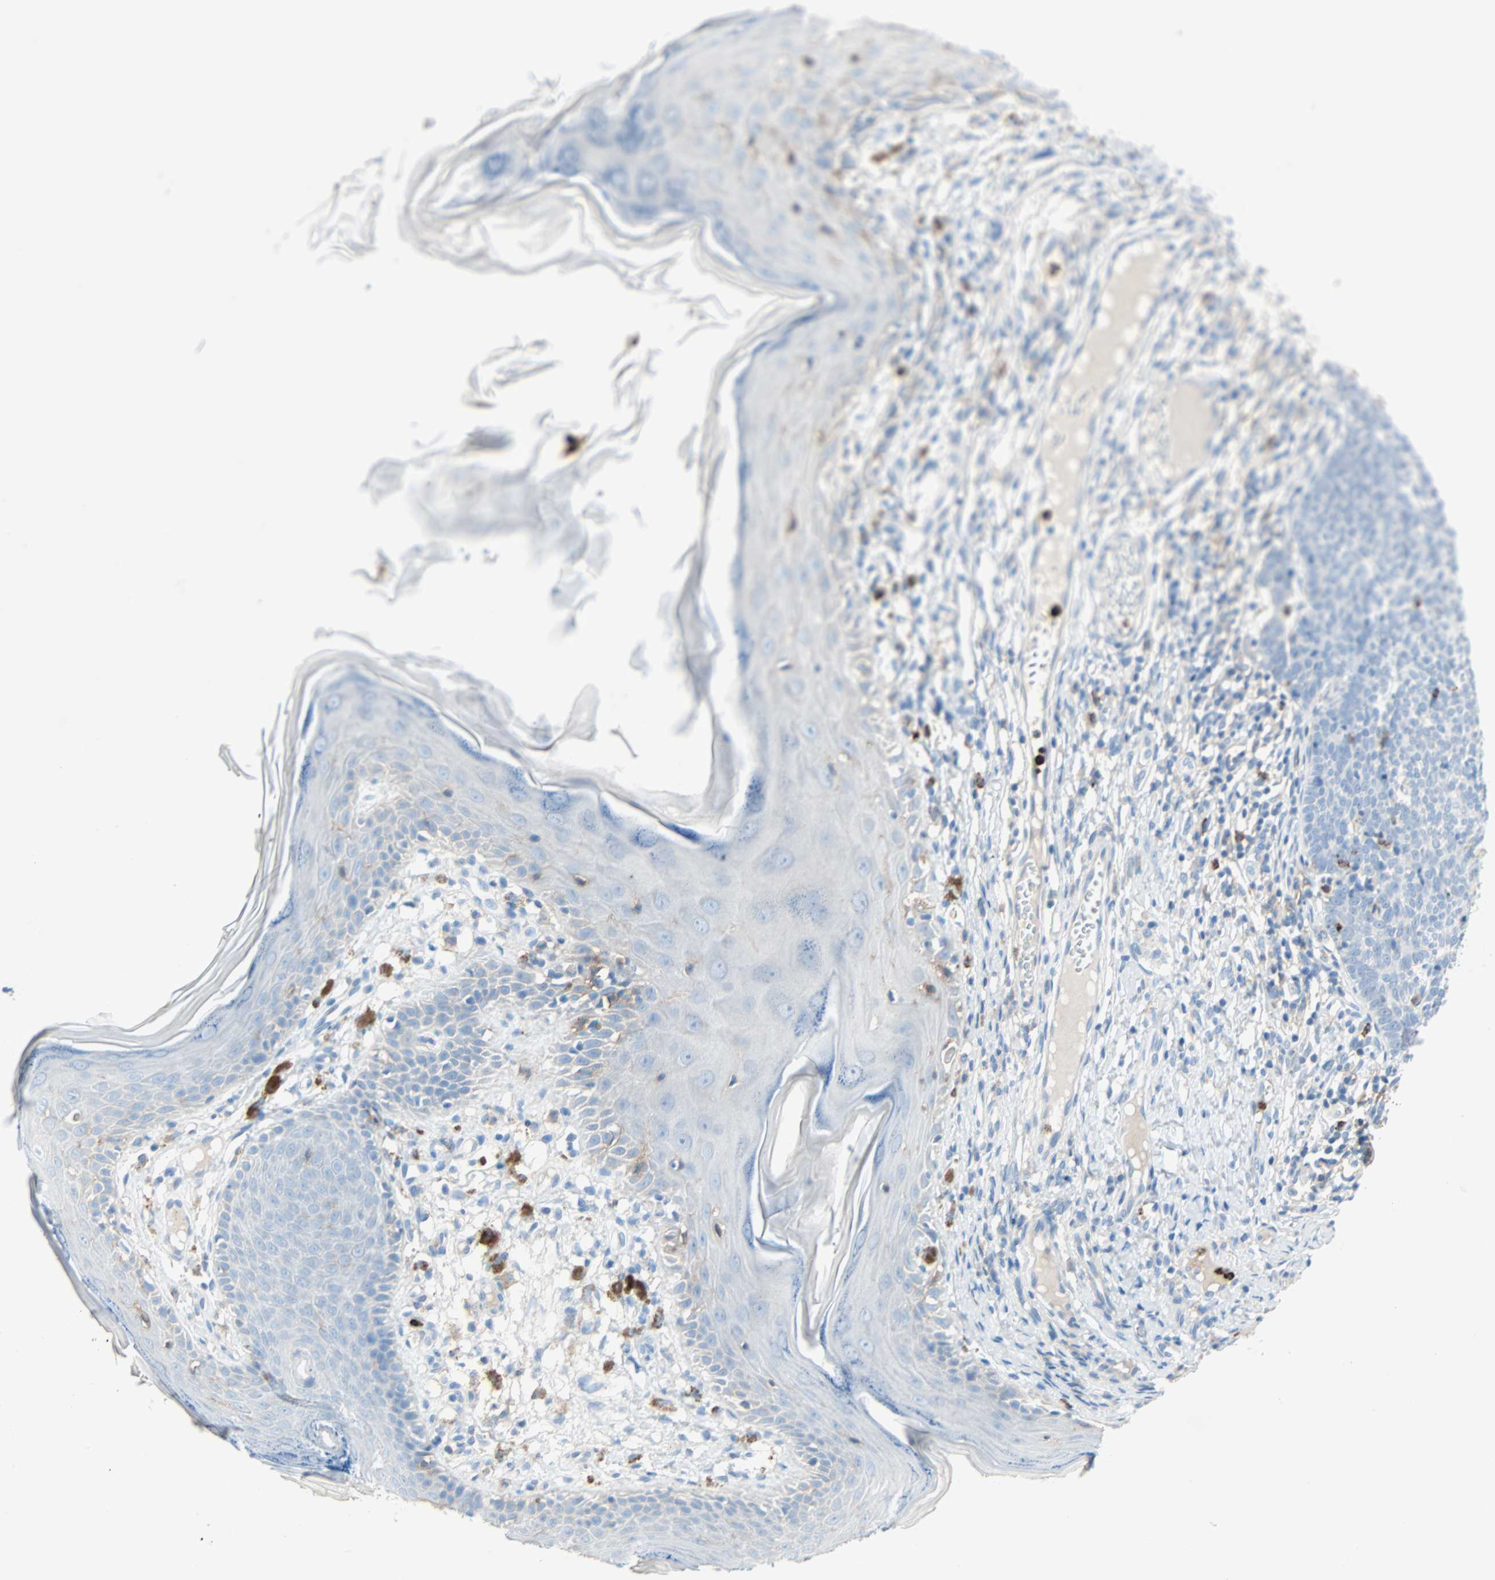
{"staining": {"intensity": "negative", "quantity": "none", "location": "none"}, "tissue": "skin cancer", "cell_type": "Tumor cells", "image_type": "cancer", "snomed": [{"axis": "morphology", "description": "Normal tissue, NOS"}, {"axis": "morphology", "description": "Basal cell carcinoma"}, {"axis": "topography", "description": "Skin"}], "caption": "This is an immunohistochemistry micrograph of human basal cell carcinoma (skin). There is no expression in tumor cells.", "gene": "CLEC4A", "patient": {"sex": "male", "age": 87}}